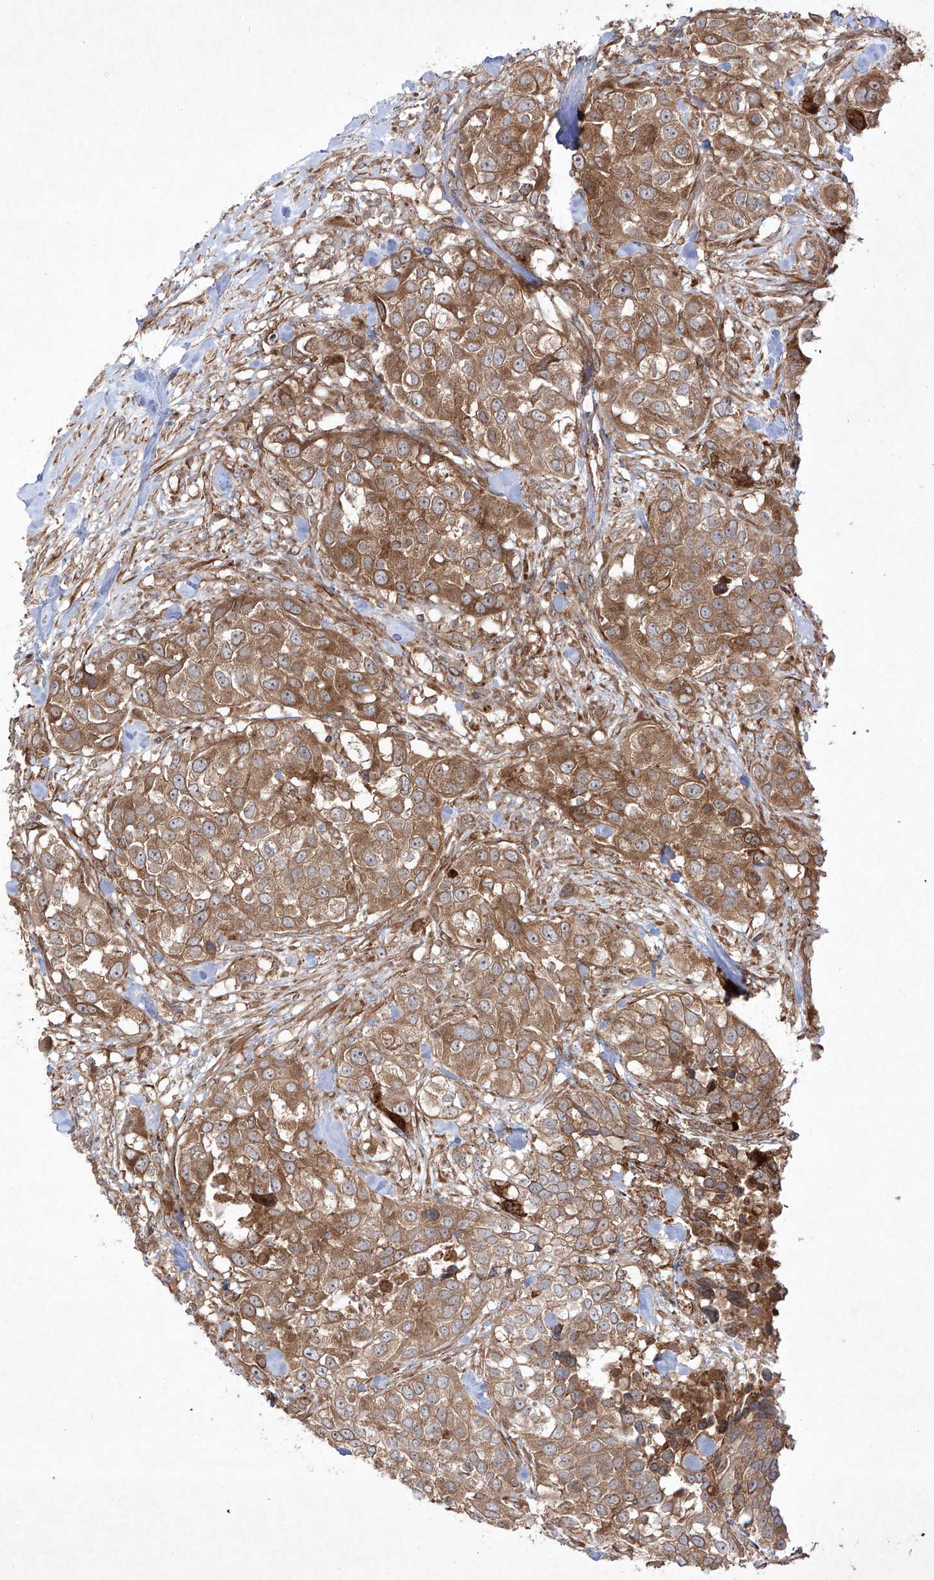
{"staining": {"intensity": "moderate", "quantity": ">75%", "location": "cytoplasmic/membranous"}, "tissue": "urothelial cancer", "cell_type": "Tumor cells", "image_type": "cancer", "snomed": [{"axis": "morphology", "description": "Urothelial carcinoma, High grade"}, {"axis": "topography", "description": "Urinary bladder"}], "caption": "This micrograph demonstrates immunohistochemistry staining of human high-grade urothelial carcinoma, with medium moderate cytoplasmic/membranous staining in about >75% of tumor cells.", "gene": "YKT6", "patient": {"sex": "female", "age": 80}}